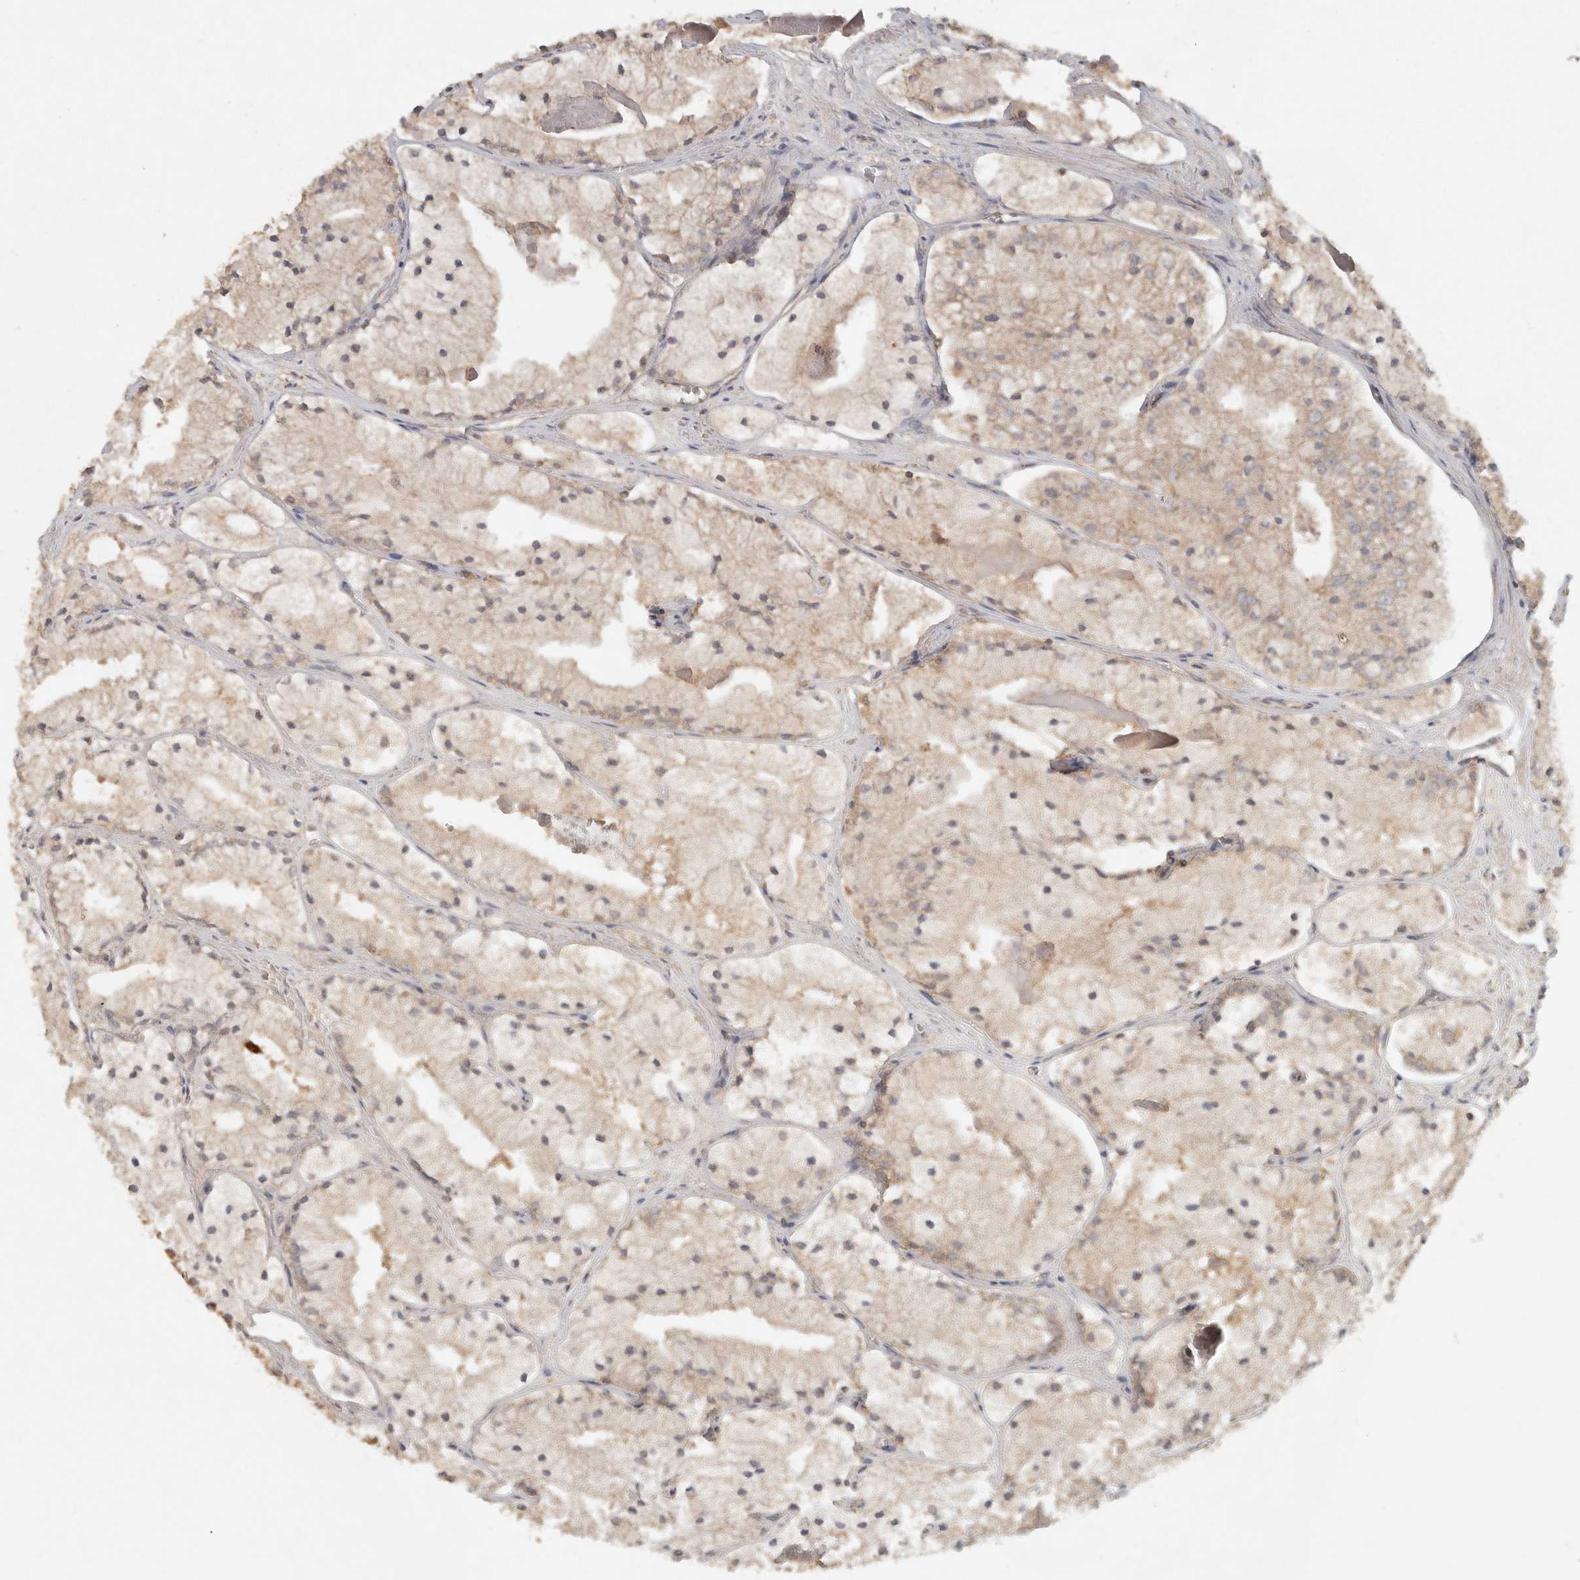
{"staining": {"intensity": "weak", "quantity": ">75%", "location": "cytoplasmic/membranous"}, "tissue": "prostate cancer", "cell_type": "Tumor cells", "image_type": "cancer", "snomed": [{"axis": "morphology", "description": "Adenocarcinoma, High grade"}, {"axis": "topography", "description": "Prostate"}], "caption": "IHC (DAB) staining of human high-grade adenocarcinoma (prostate) shows weak cytoplasmic/membranous protein positivity in about >75% of tumor cells. Nuclei are stained in blue.", "gene": "HECTD3", "patient": {"sex": "male", "age": 50}}